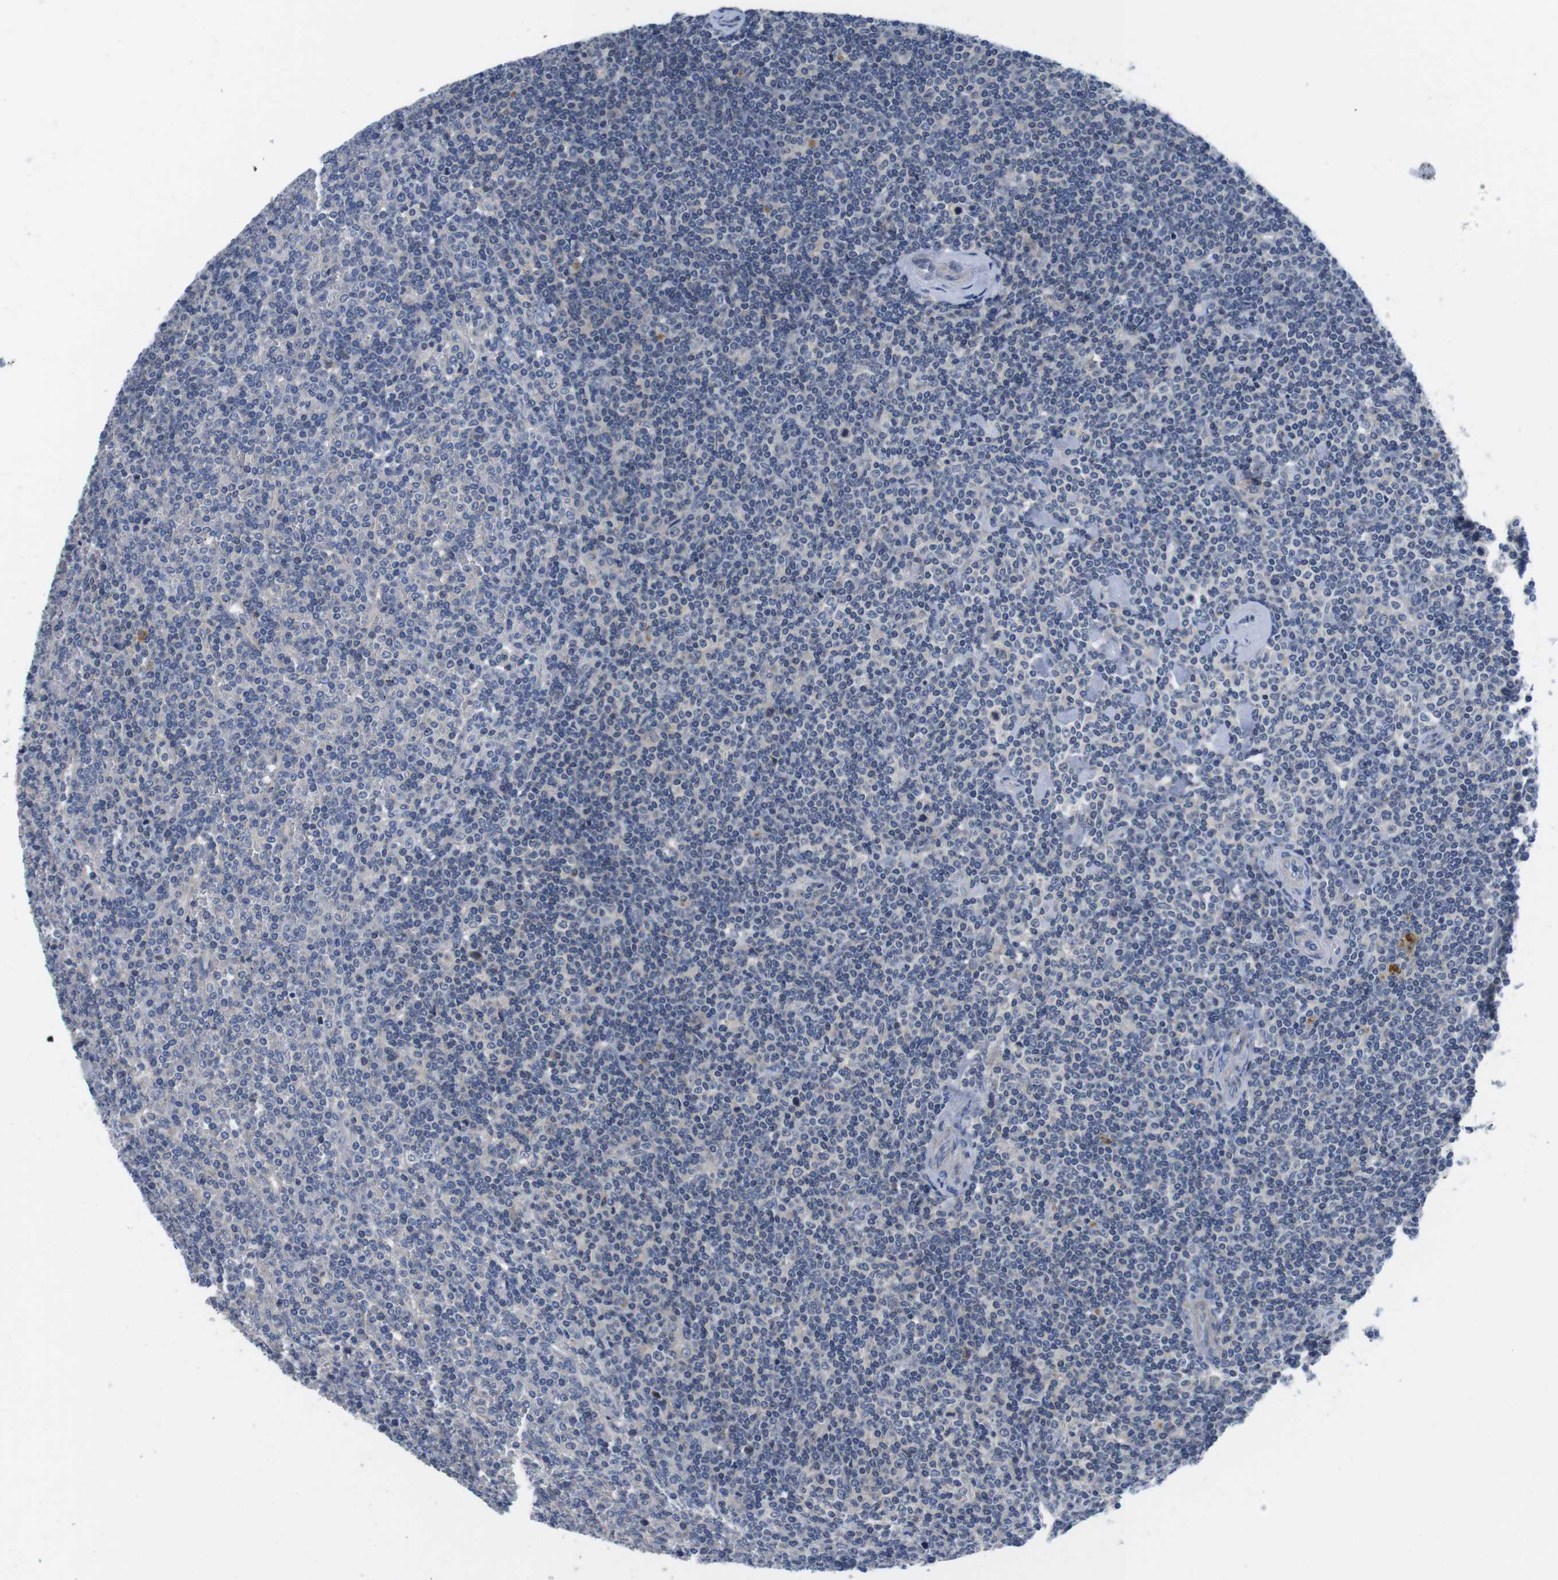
{"staining": {"intensity": "negative", "quantity": "none", "location": "none"}, "tissue": "lymphoma", "cell_type": "Tumor cells", "image_type": "cancer", "snomed": [{"axis": "morphology", "description": "Malignant lymphoma, non-Hodgkin's type, Low grade"}, {"axis": "topography", "description": "Spleen"}], "caption": "Immunohistochemistry of human low-grade malignant lymphoma, non-Hodgkin's type shows no positivity in tumor cells. Brightfield microscopy of IHC stained with DAB (3,3'-diaminobenzidine) (brown) and hematoxylin (blue), captured at high magnification.", "gene": "SCRIB", "patient": {"sex": "female", "age": 19}}